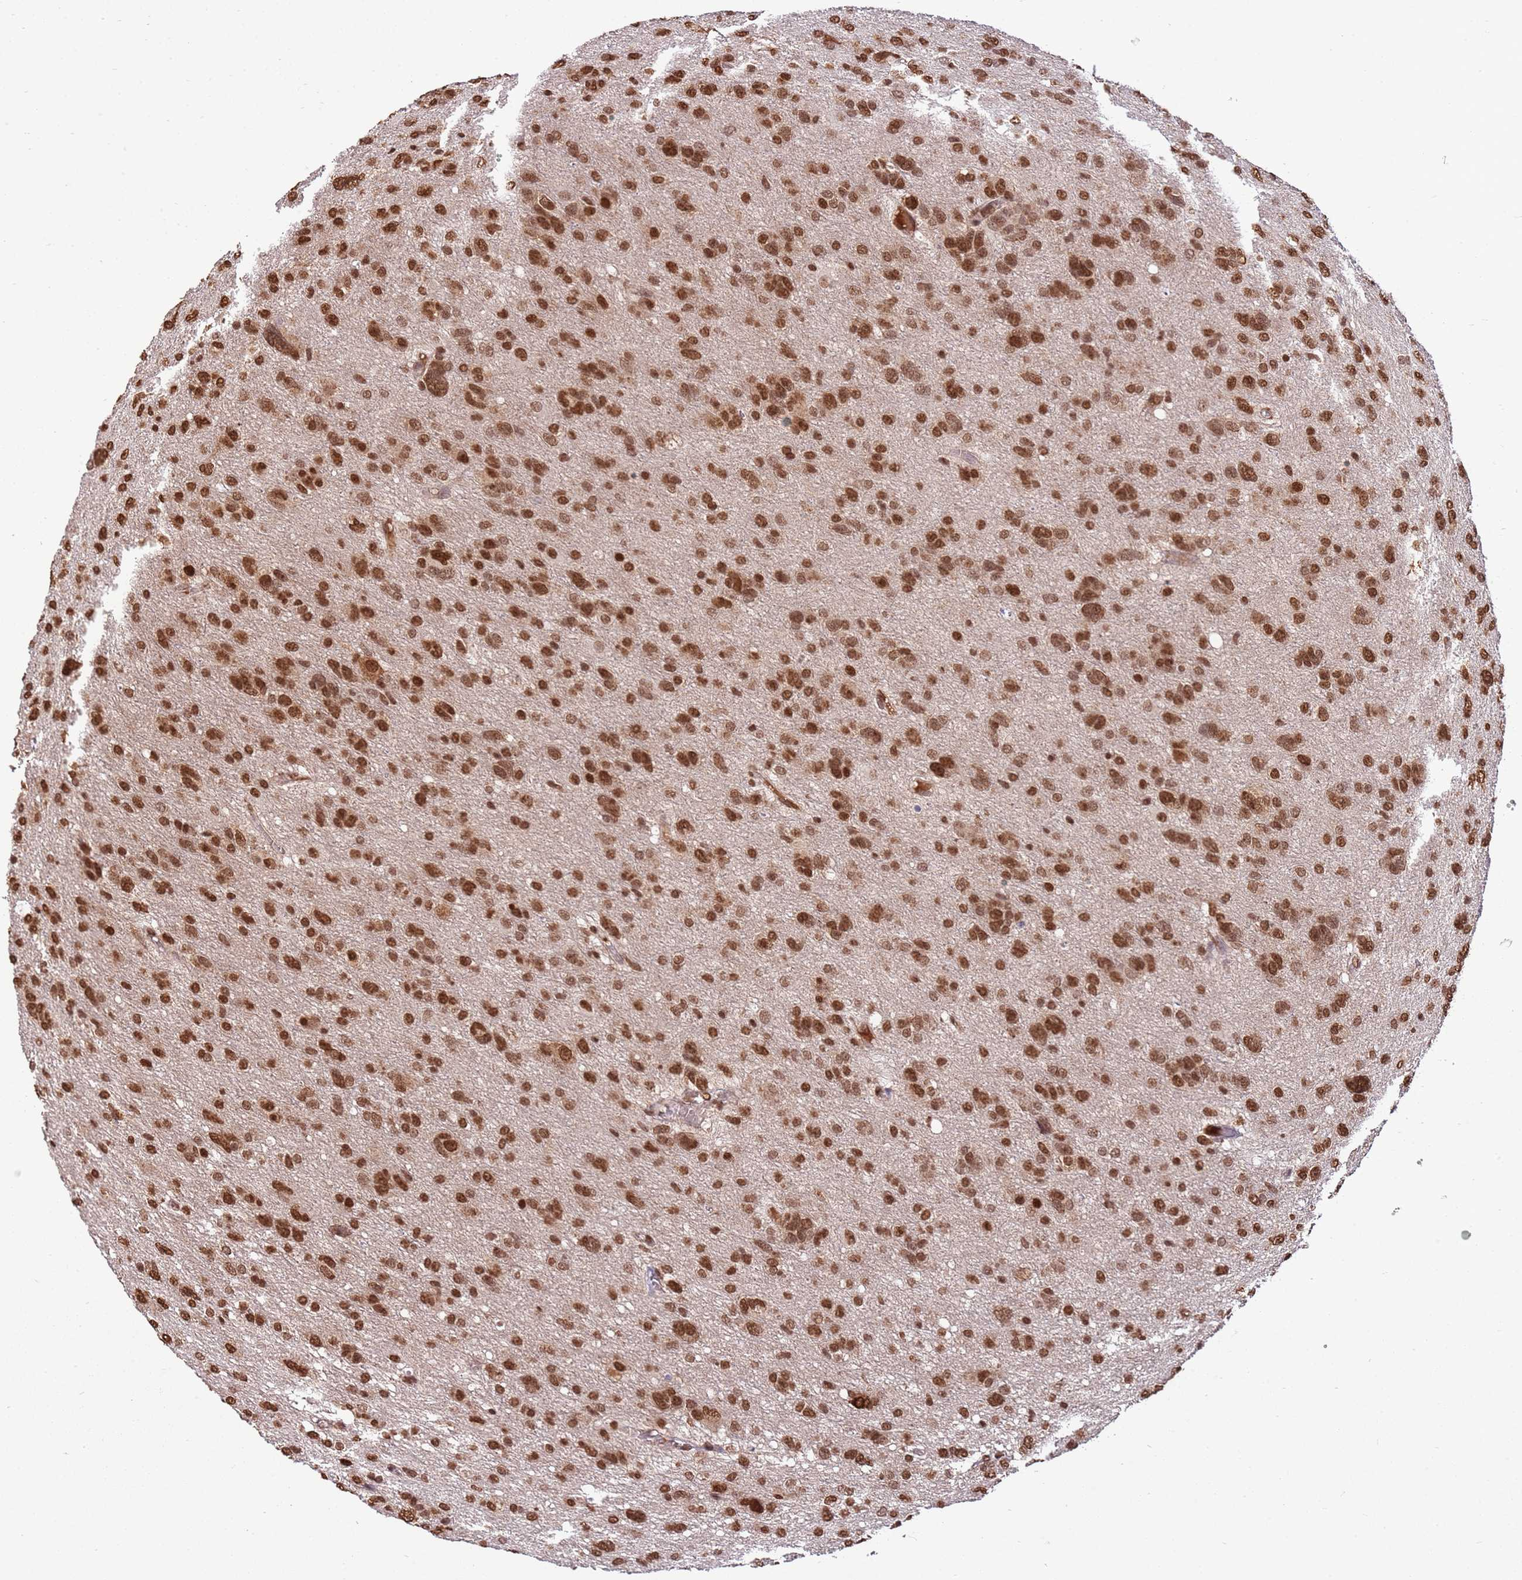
{"staining": {"intensity": "moderate", "quantity": ">75%", "location": "nuclear"}, "tissue": "glioma", "cell_type": "Tumor cells", "image_type": "cancer", "snomed": [{"axis": "morphology", "description": "Glioma, malignant, High grade"}, {"axis": "topography", "description": "Brain"}], "caption": "Immunohistochemical staining of glioma exhibits medium levels of moderate nuclear protein expression in approximately >75% of tumor cells.", "gene": "ZBTB12", "patient": {"sex": "female", "age": 59}}